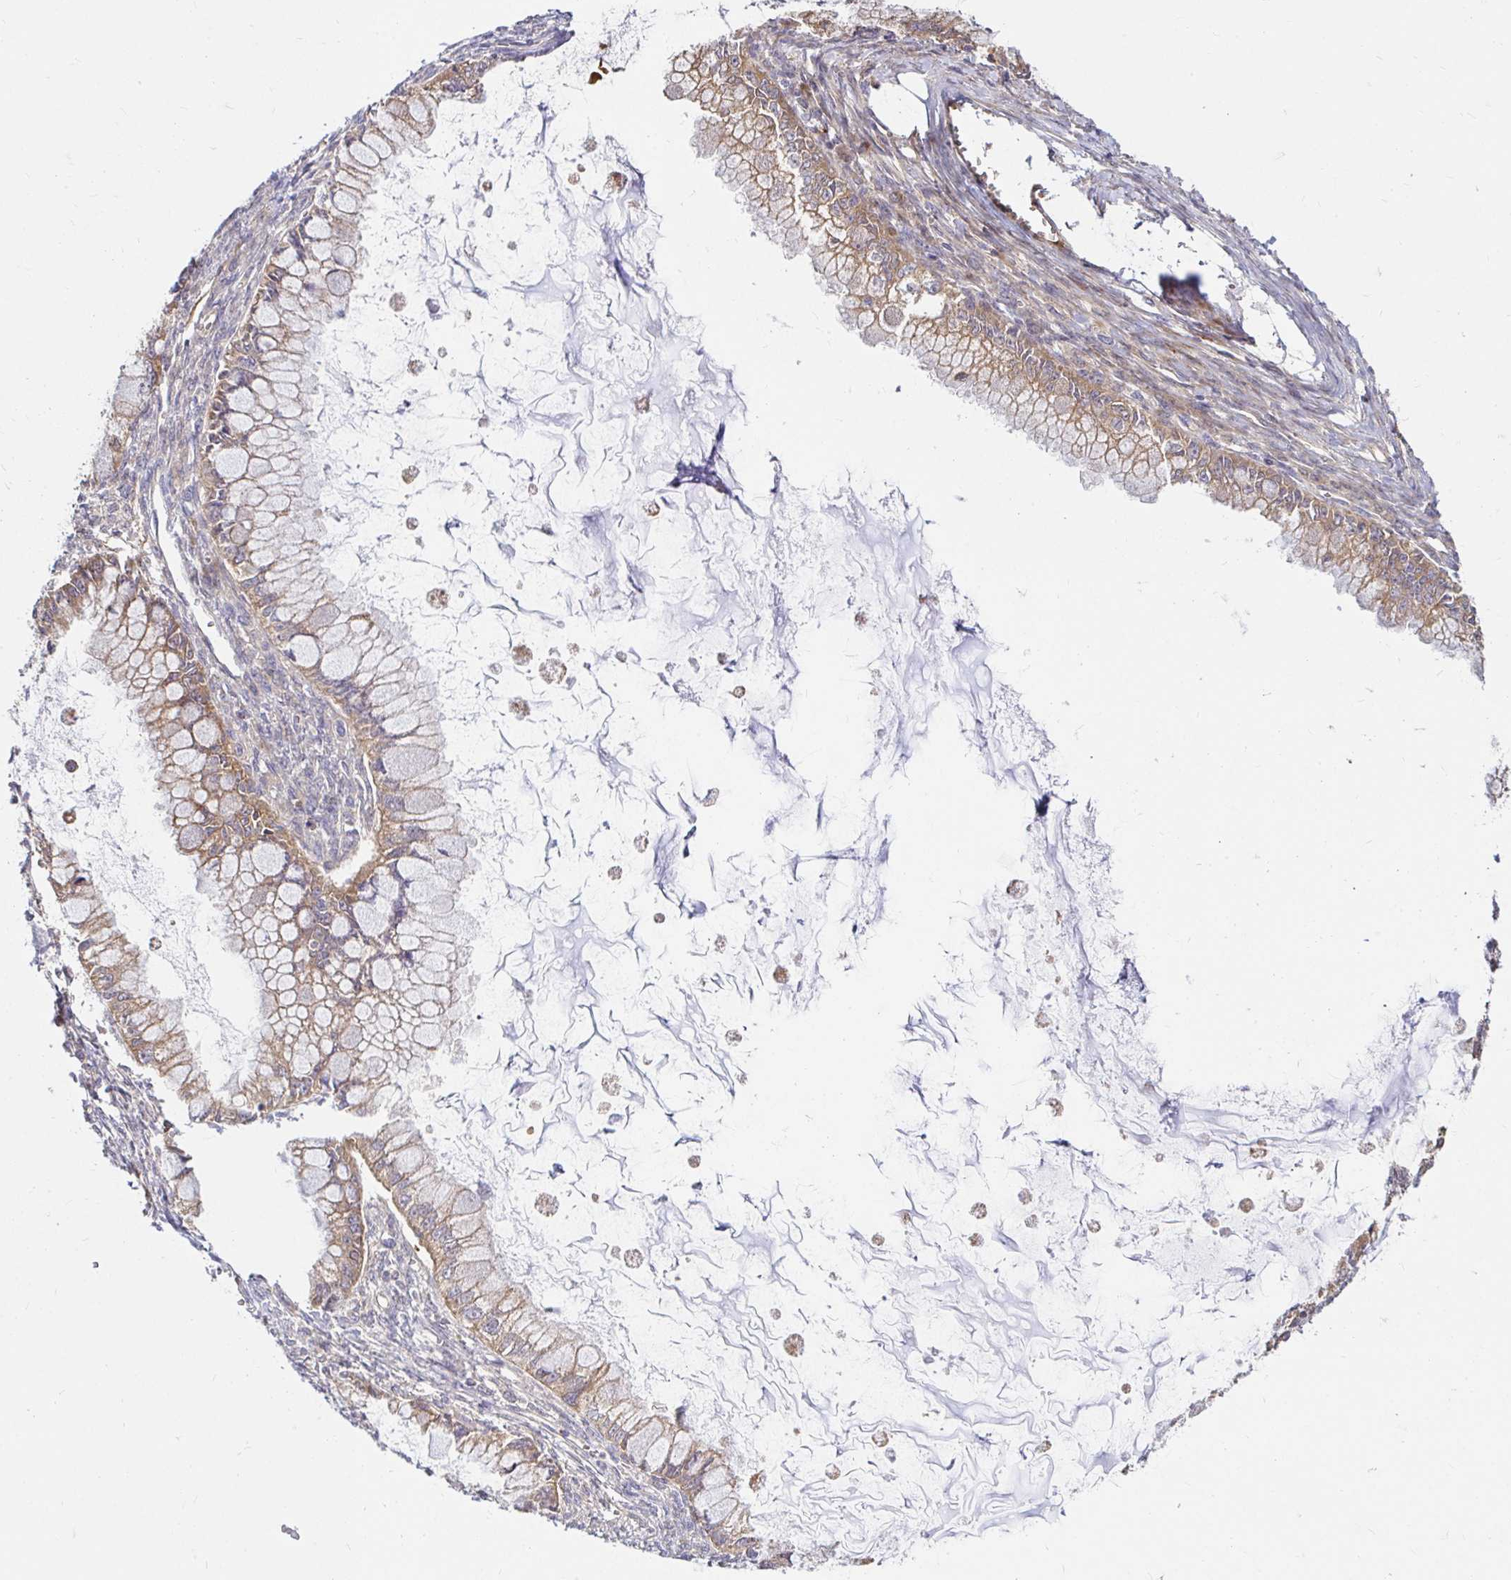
{"staining": {"intensity": "weak", "quantity": ">75%", "location": "cytoplasmic/membranous"}, "tissue": "ovarian cancer", "cell_type": "Tumor cells", "image_type": "cancer", "snomed": [{"axis": "morphology", "description": "Cystadenocarcinoma, mucinous, NOS"}, {"axis": "topography", "description": "Ovary"}], "caption": "Tumor cells reveal low levels of weak cytoplasmic/membranous staining in about >75% of cells in mucinous cystadenocarcinoma (ovarian). The protein of interest is shown in brown color, while the nuclei are stained blue.", "gene": "ITGA2", "patient": {"sex": "female", "age": 34}}